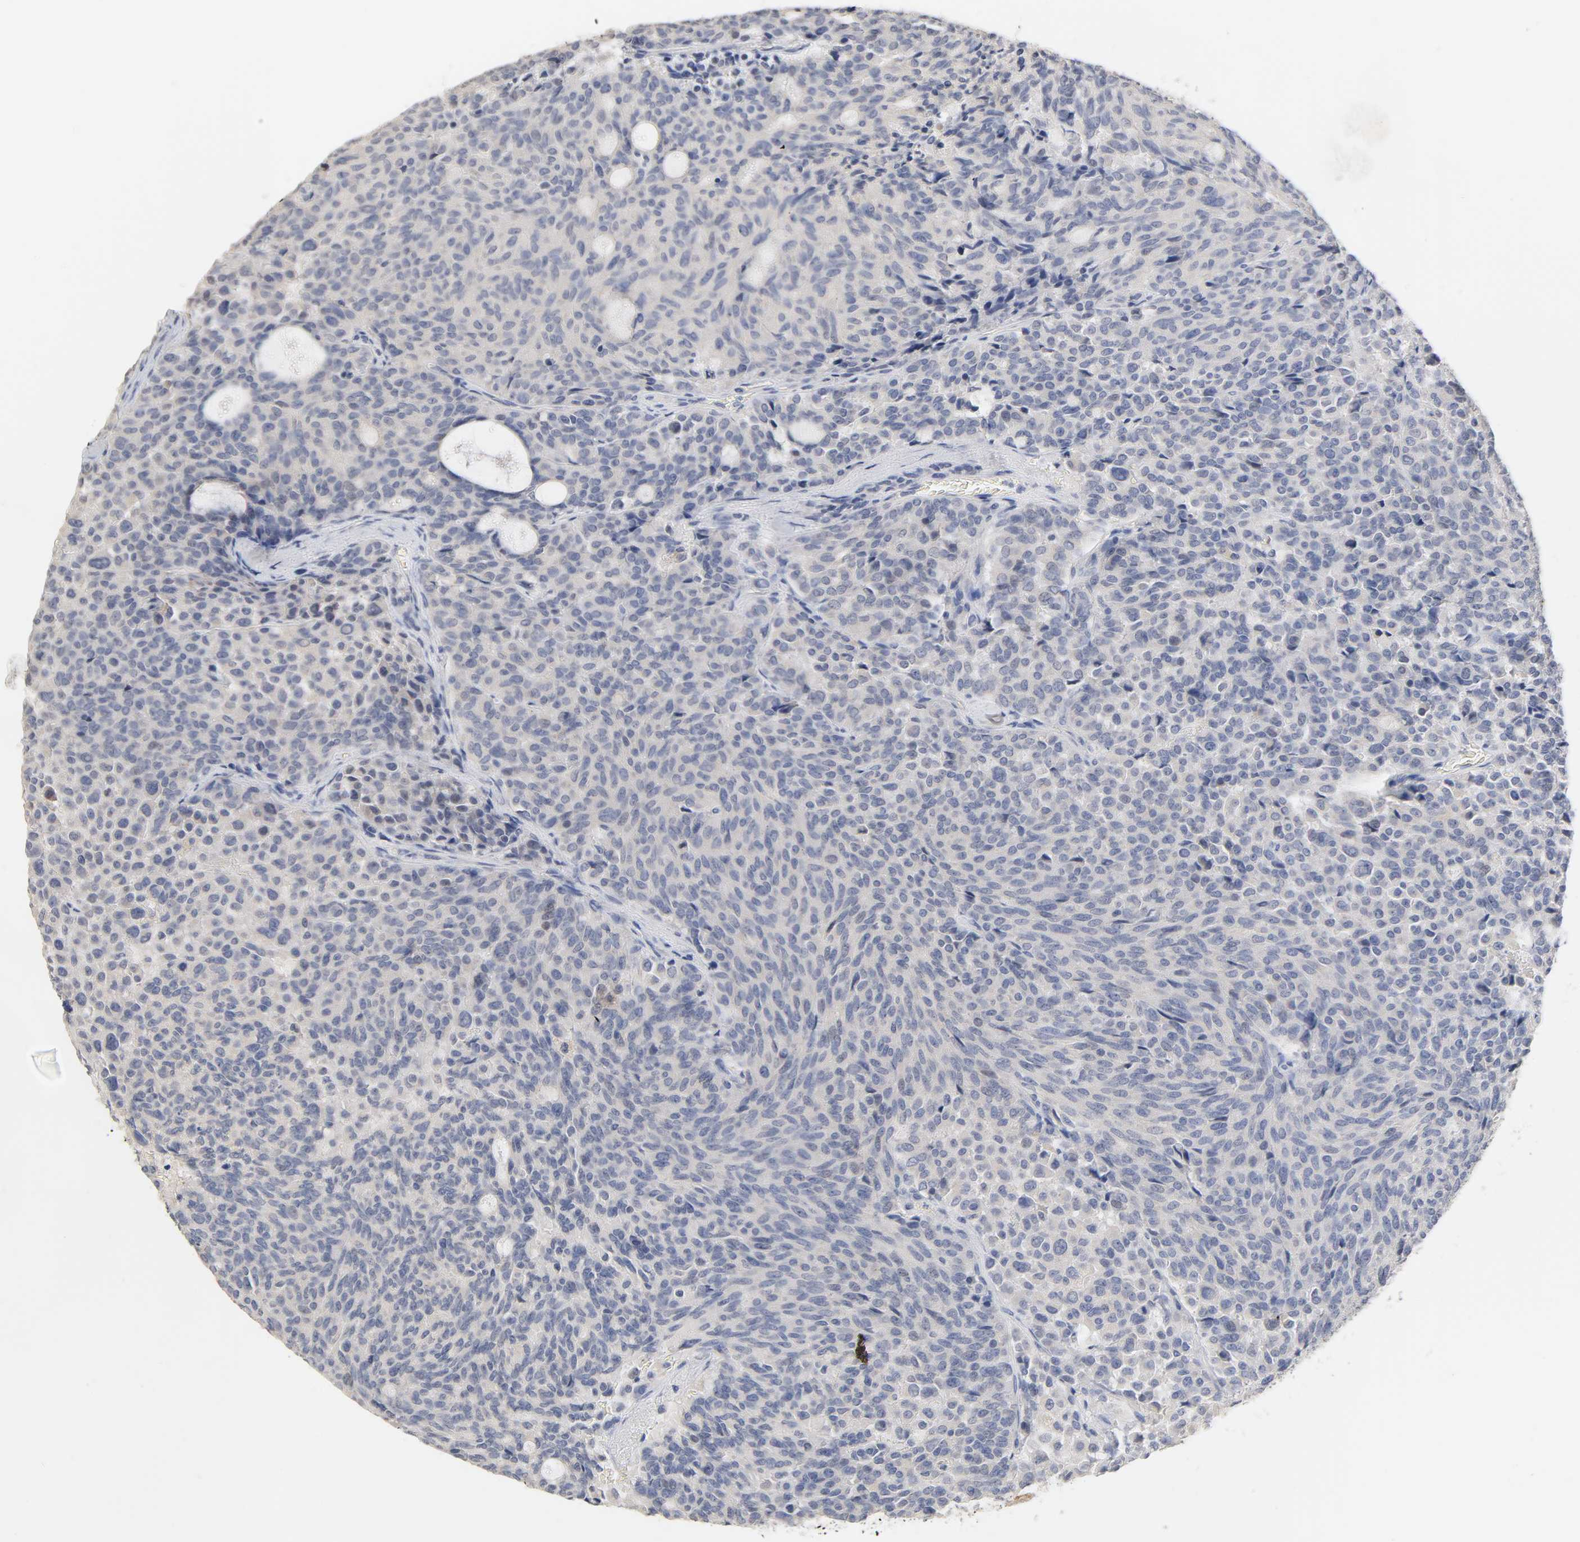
{"staining": {"intensity": "negative", "quantity": "none", "location": "none"}, "tissue": "carcinoid", "cell_type": "Tumor cells", "image_type": "cancer", "snomed": [{"axis": "morphology", "description": "Carcinoid, malignant, NOS"}, {"axis": "topography", "description": "Pancreas"}], "caption": "Immunohistochemistry of human carcinoid demonstrates no positivity in tumor cells.", "gene": "OVOL1", "patient": {"sex": "female", "age": 54}}